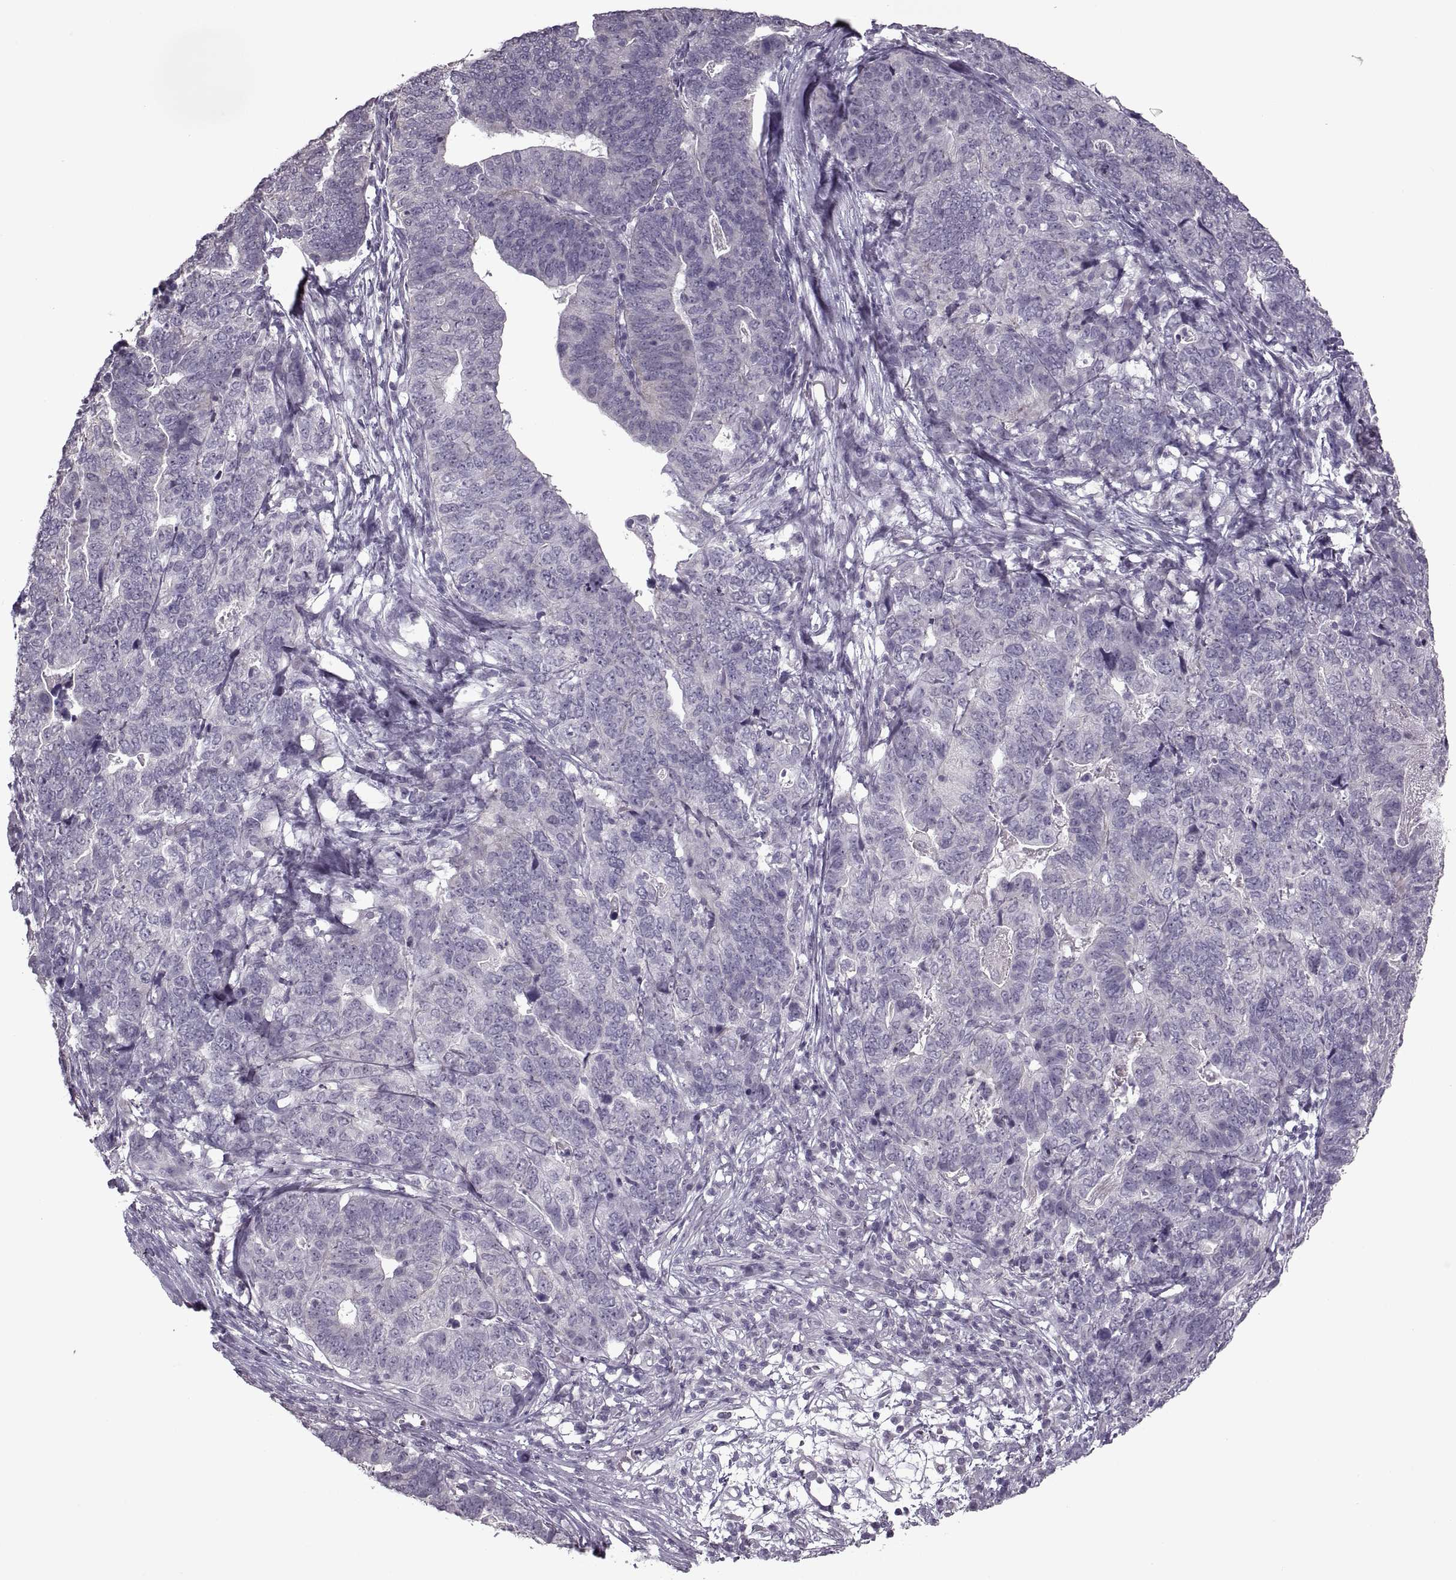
{"staining": {"intensity": "negative", "quantity": "none", "location": "none"}, "tissue": "stomach cancer", "cell_type": "Tumor cells", "image_type": "cancer", "snomed": [{"axis": "morphology", "description": "Adenocarcinoma, NOS"}, {"axis": "topography", "description": "Stomach, upper"}], "caption": "A high-resolution image shows IHC staining of stomach cancer (adenocarcinoma), which displays no significant positivity in tumor cells.", "gene": "MGAT4D", "patient": {"sex": "female", "age": 67}}